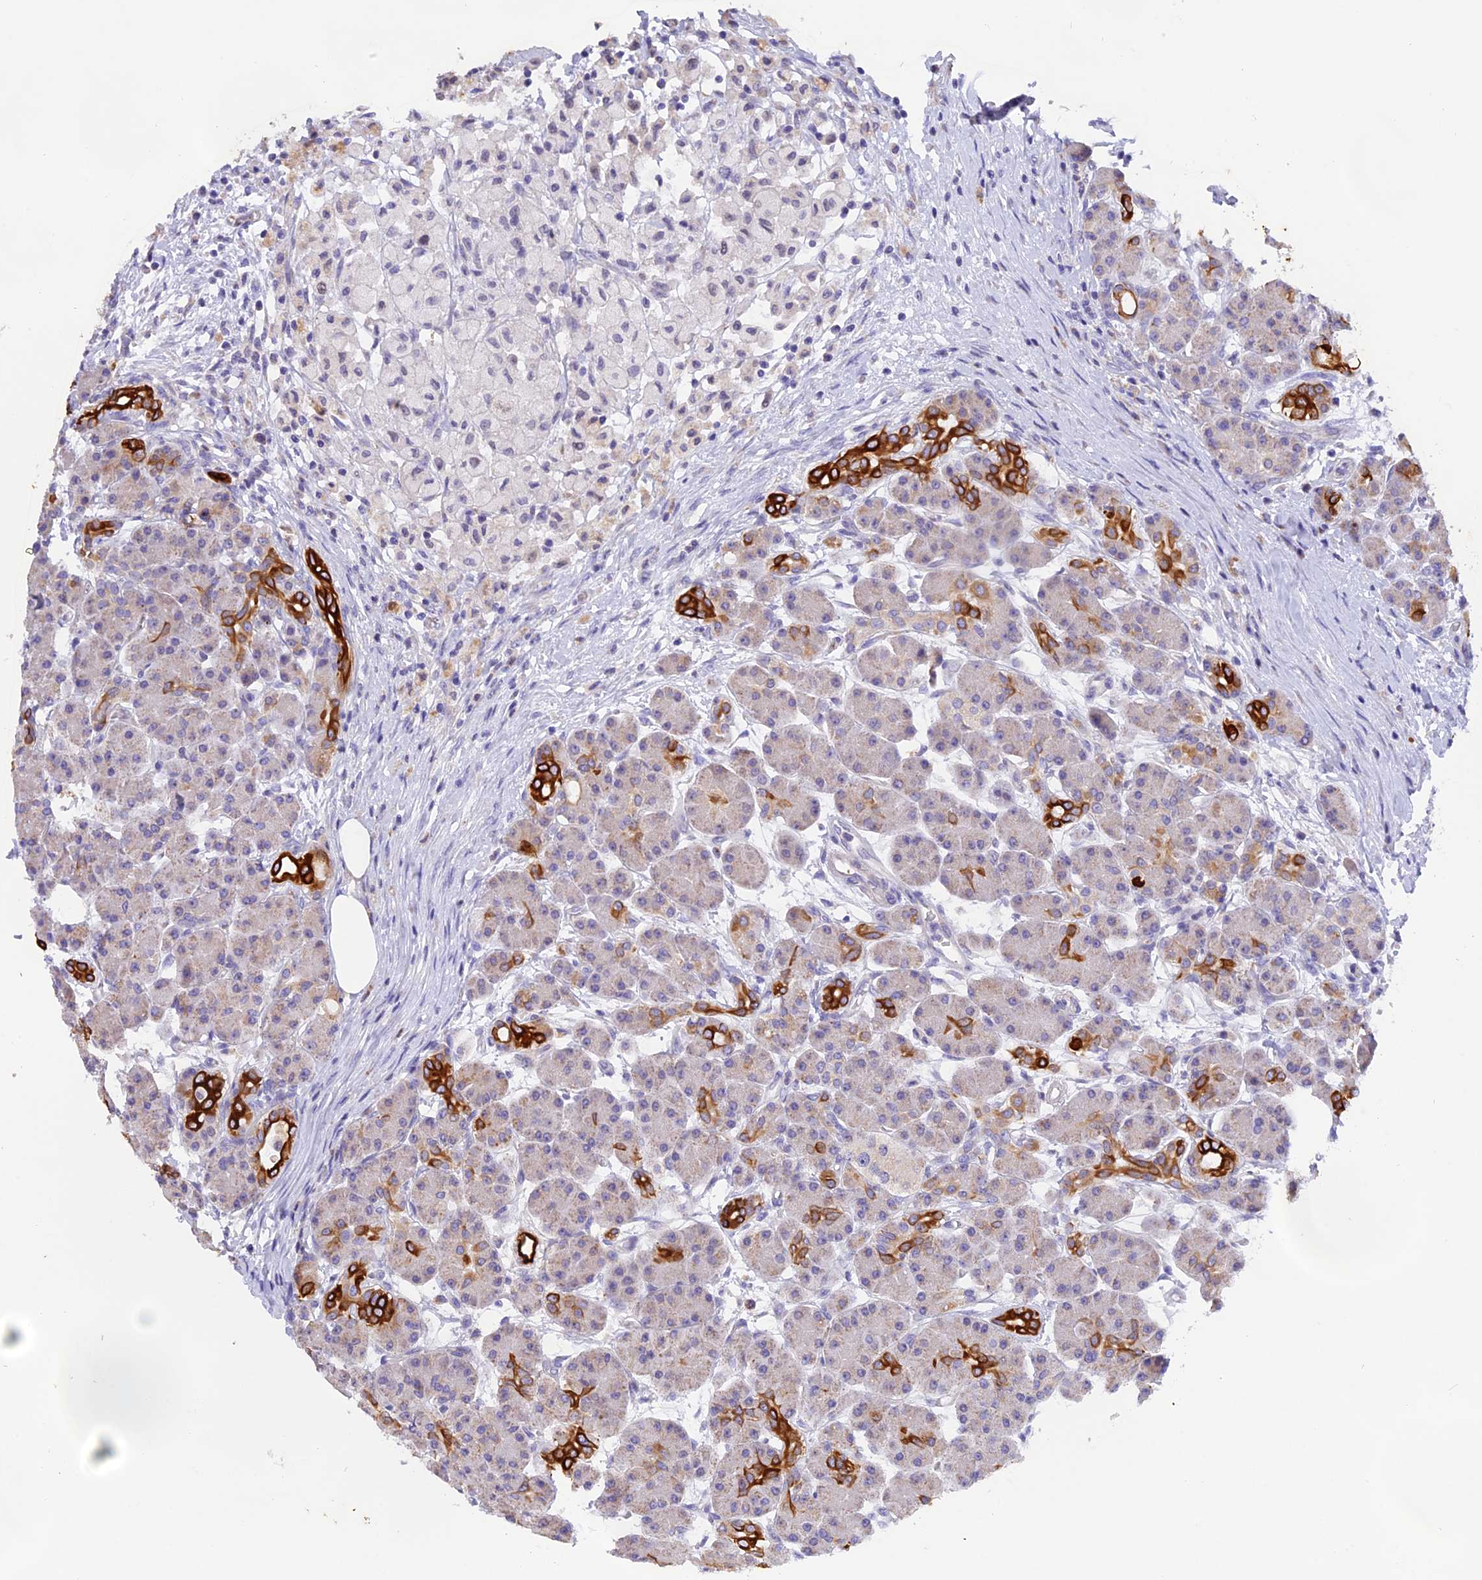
{"staining": {"intensity": "strong", "quantity": "<25%", "location": "cytoplasmic/membranous"}, "tissue": "pancreas", "cell_type": "Exocrine glandular cells", "image_type": "normal", "snomed": [{"axis": "morphology", "description": "Normal tissue, NOS"}, {"axis": "topography", "description": "Pancreas"}], "caption": "Immunohistochemistry (IHC) staining of benign pancreas, which displays medium levels of strong cytoplasmic/membranous expression in about <25% of exocrine glandular cells indicating strong cytoplasmic/membranous protein expression. The staining was performed using DAB (3,3'-diaminobenzidine) (brown) for protein detection and nuclei were counterstained in hematoxylin (blue).", "gene": "PKIA", "patient": {"sex": "male", "age": 63}}